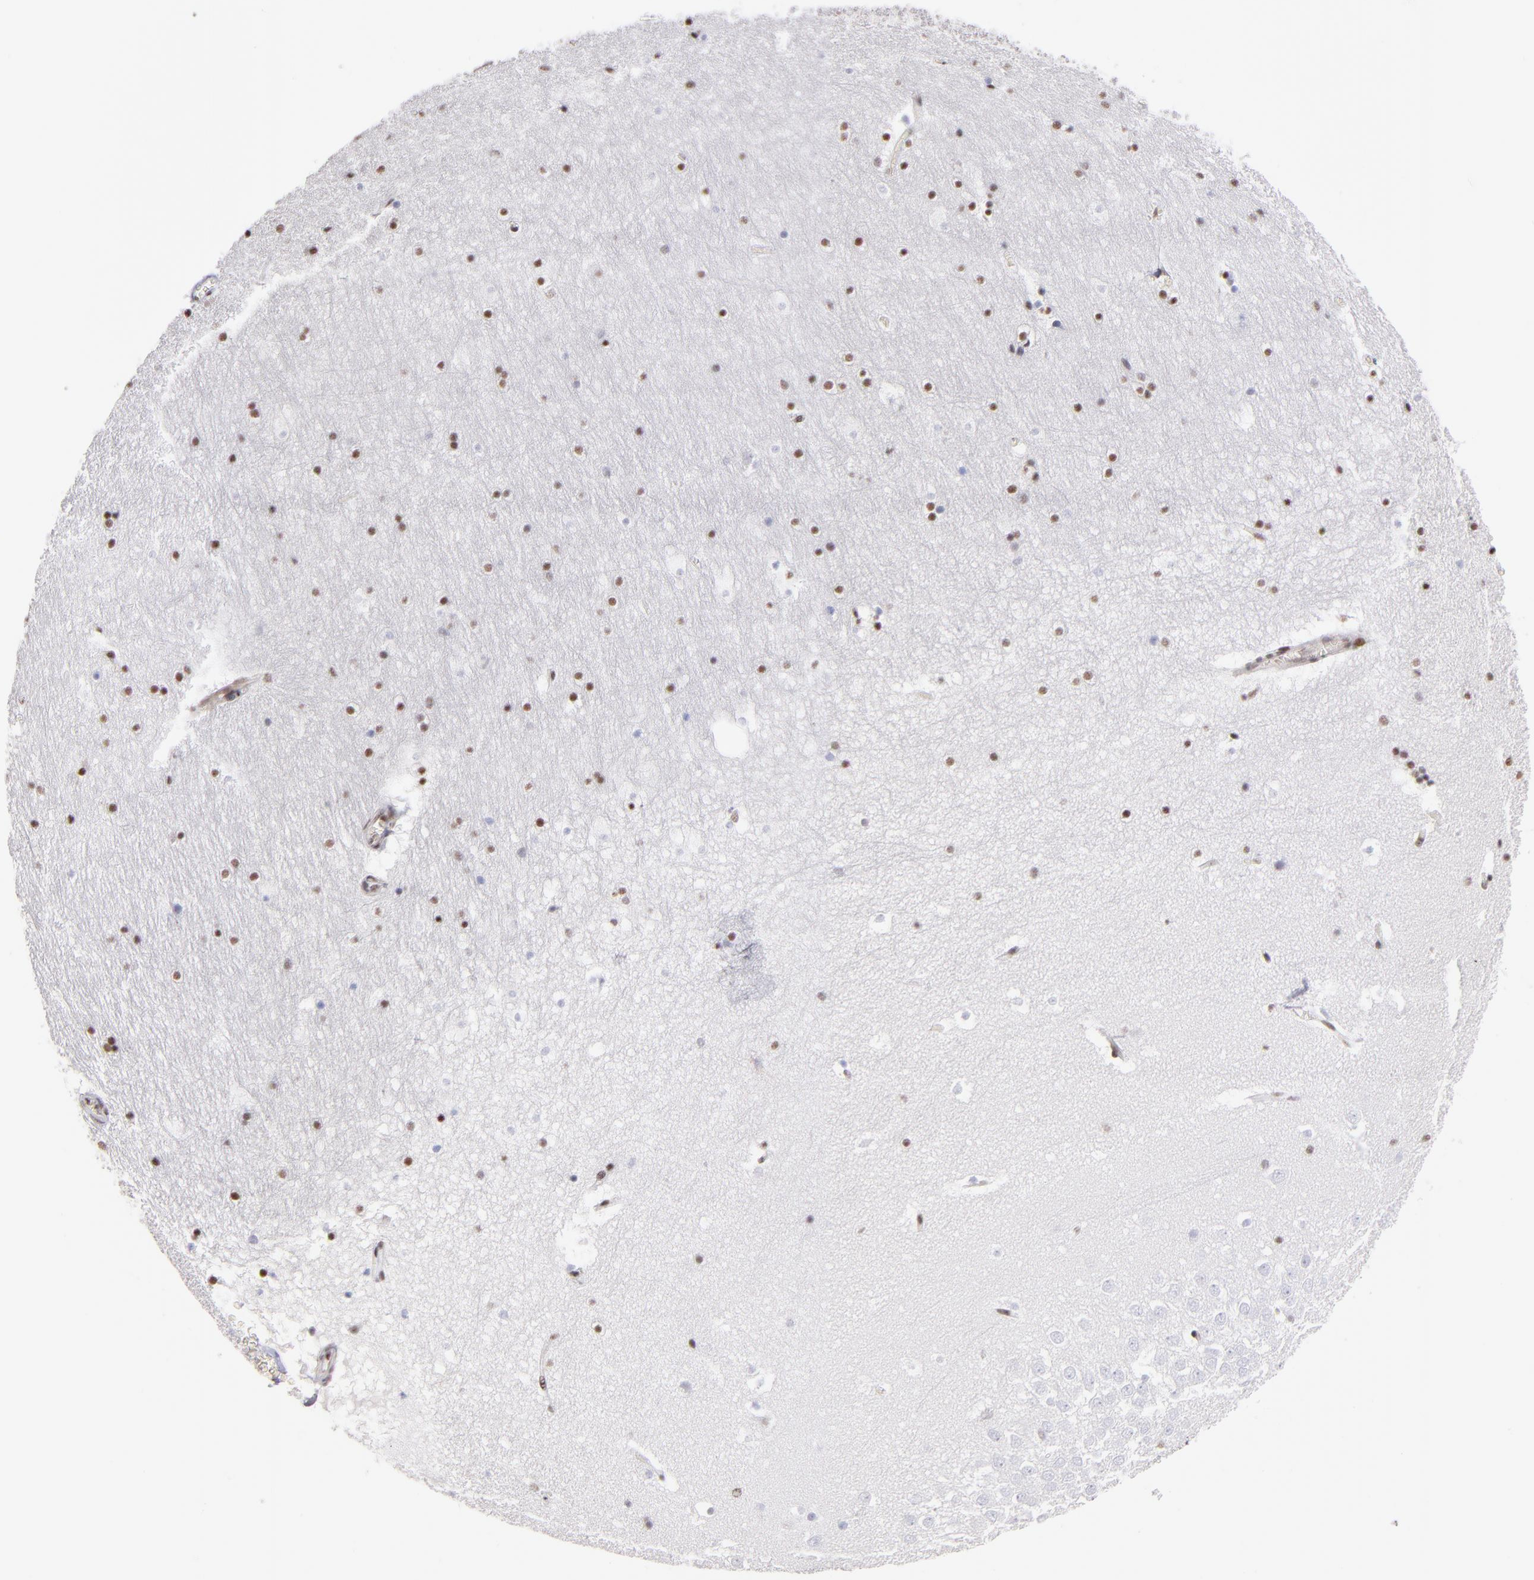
{"staining": {"intensity": "moderate", "quantity": "25%-75%", "location": "nuclear"}, "tissue": "hippocampus", "cell_type": "Glial cells", "image_type": "normal", "snomed": [{"axis": "morphology", "description": "Normal tissue, NOS"}, {"axis": "topography", "description": "Hippocampus"}], "caption": "Protein expression analysis of normal hippocampus exhibits moderate nuclear staining in approximately 25%-75% of glial cells. (brown staining indicates protein expression, while blue staining denotes nuclei).", "gene": "POLA1", "patient": {"sex": "male", "age": 45}}